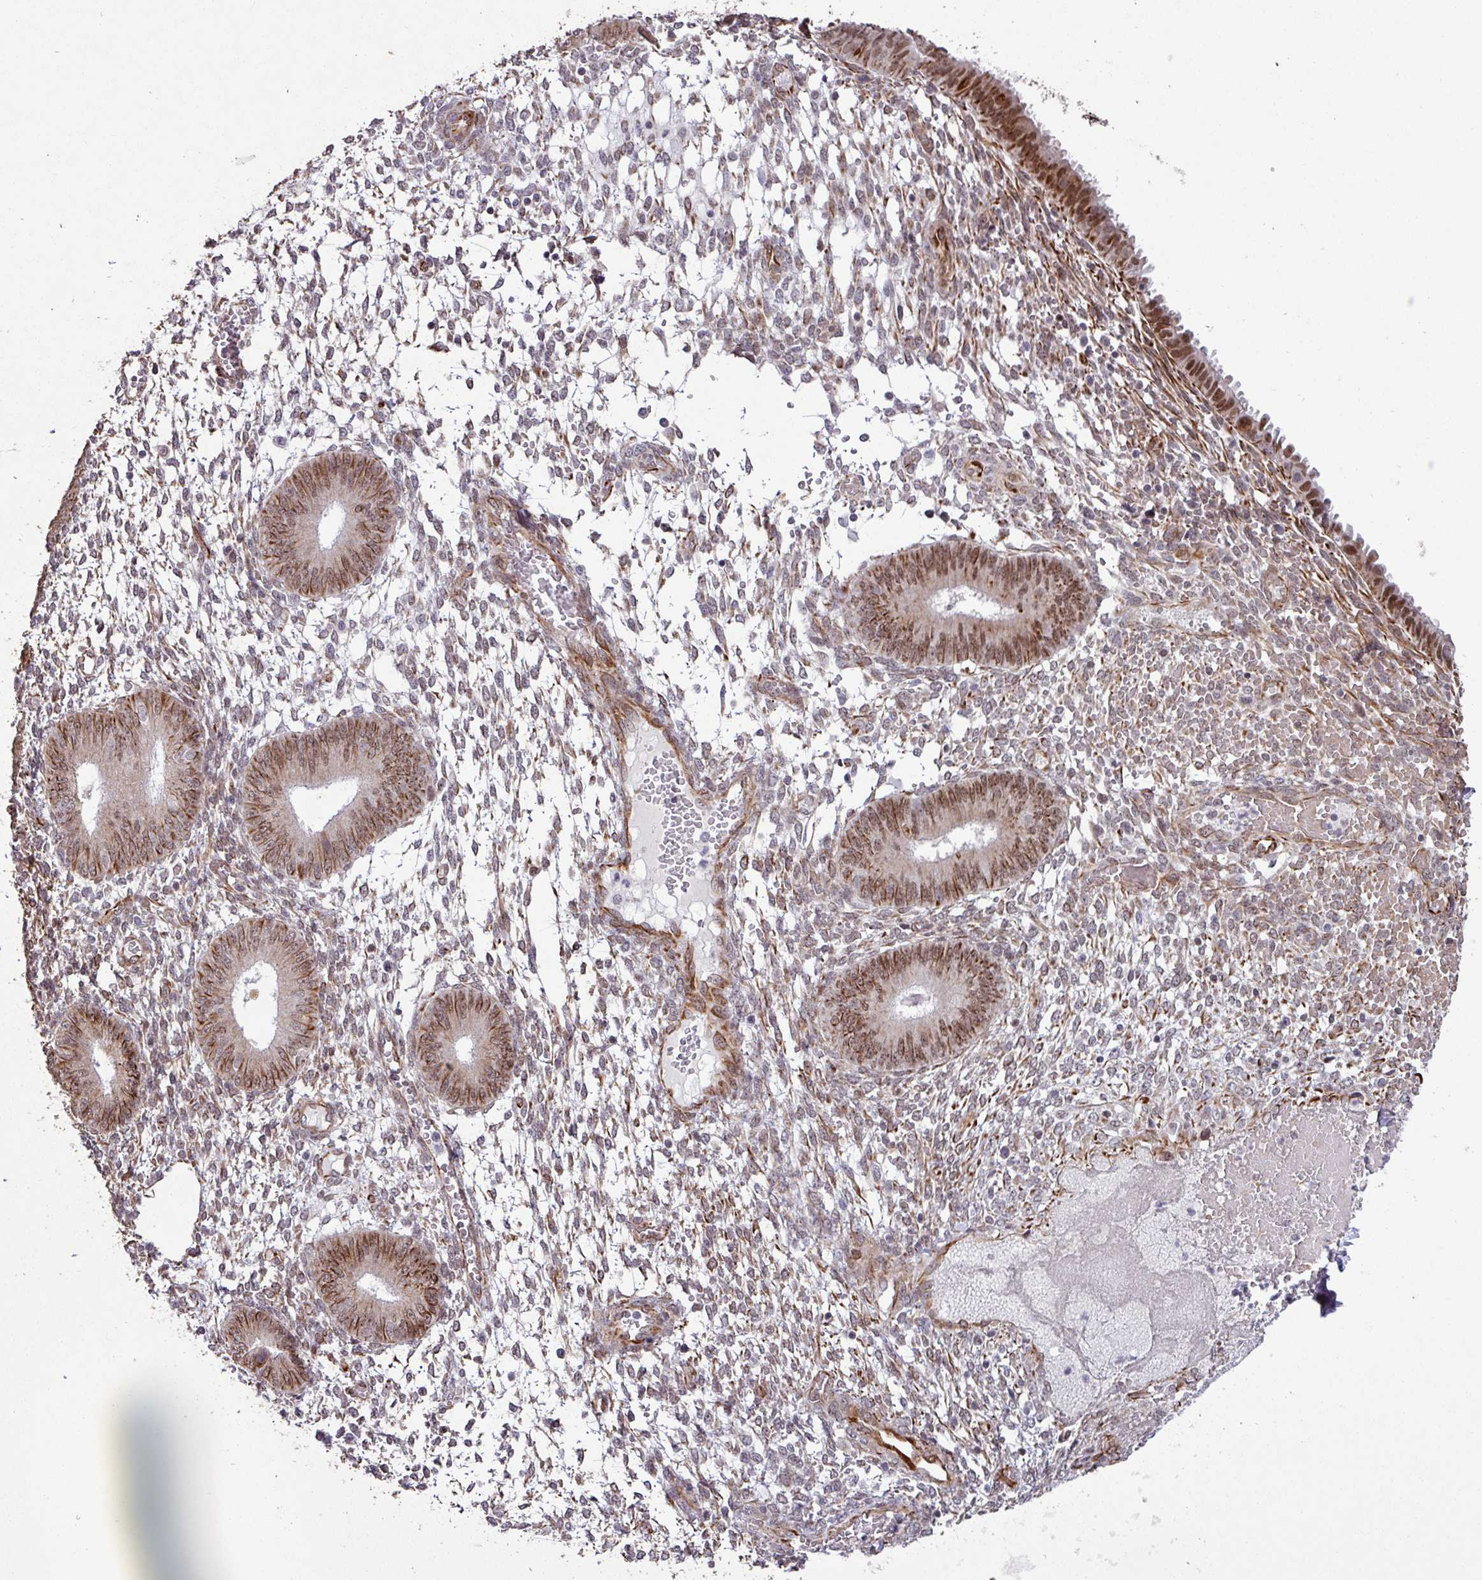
{"staining": {"intensity": "weak", "quantity": "<25%", "location": "cytoplasmic/membranous"}, "tissue": "endometrium", "cell_type": "Cells in endometrial stroma", "image_type": "normal", "snomed": [{"axis": "morphology", "description": "Normal tissue, NOS"}, {"axis": "topography", "description": "Endometrium"}], "caption": "Endometrium was stained to show a protein in brown. There is no significant positivity in cells in endometrial stroma. The staining was performed using DAB to visualize the protein expression in brown, while the nuclei were stained in blue with hematoxylin (Magnification: 20x).", "gene": "CHD3", "patient": {"sex": "female", "age": 49}}